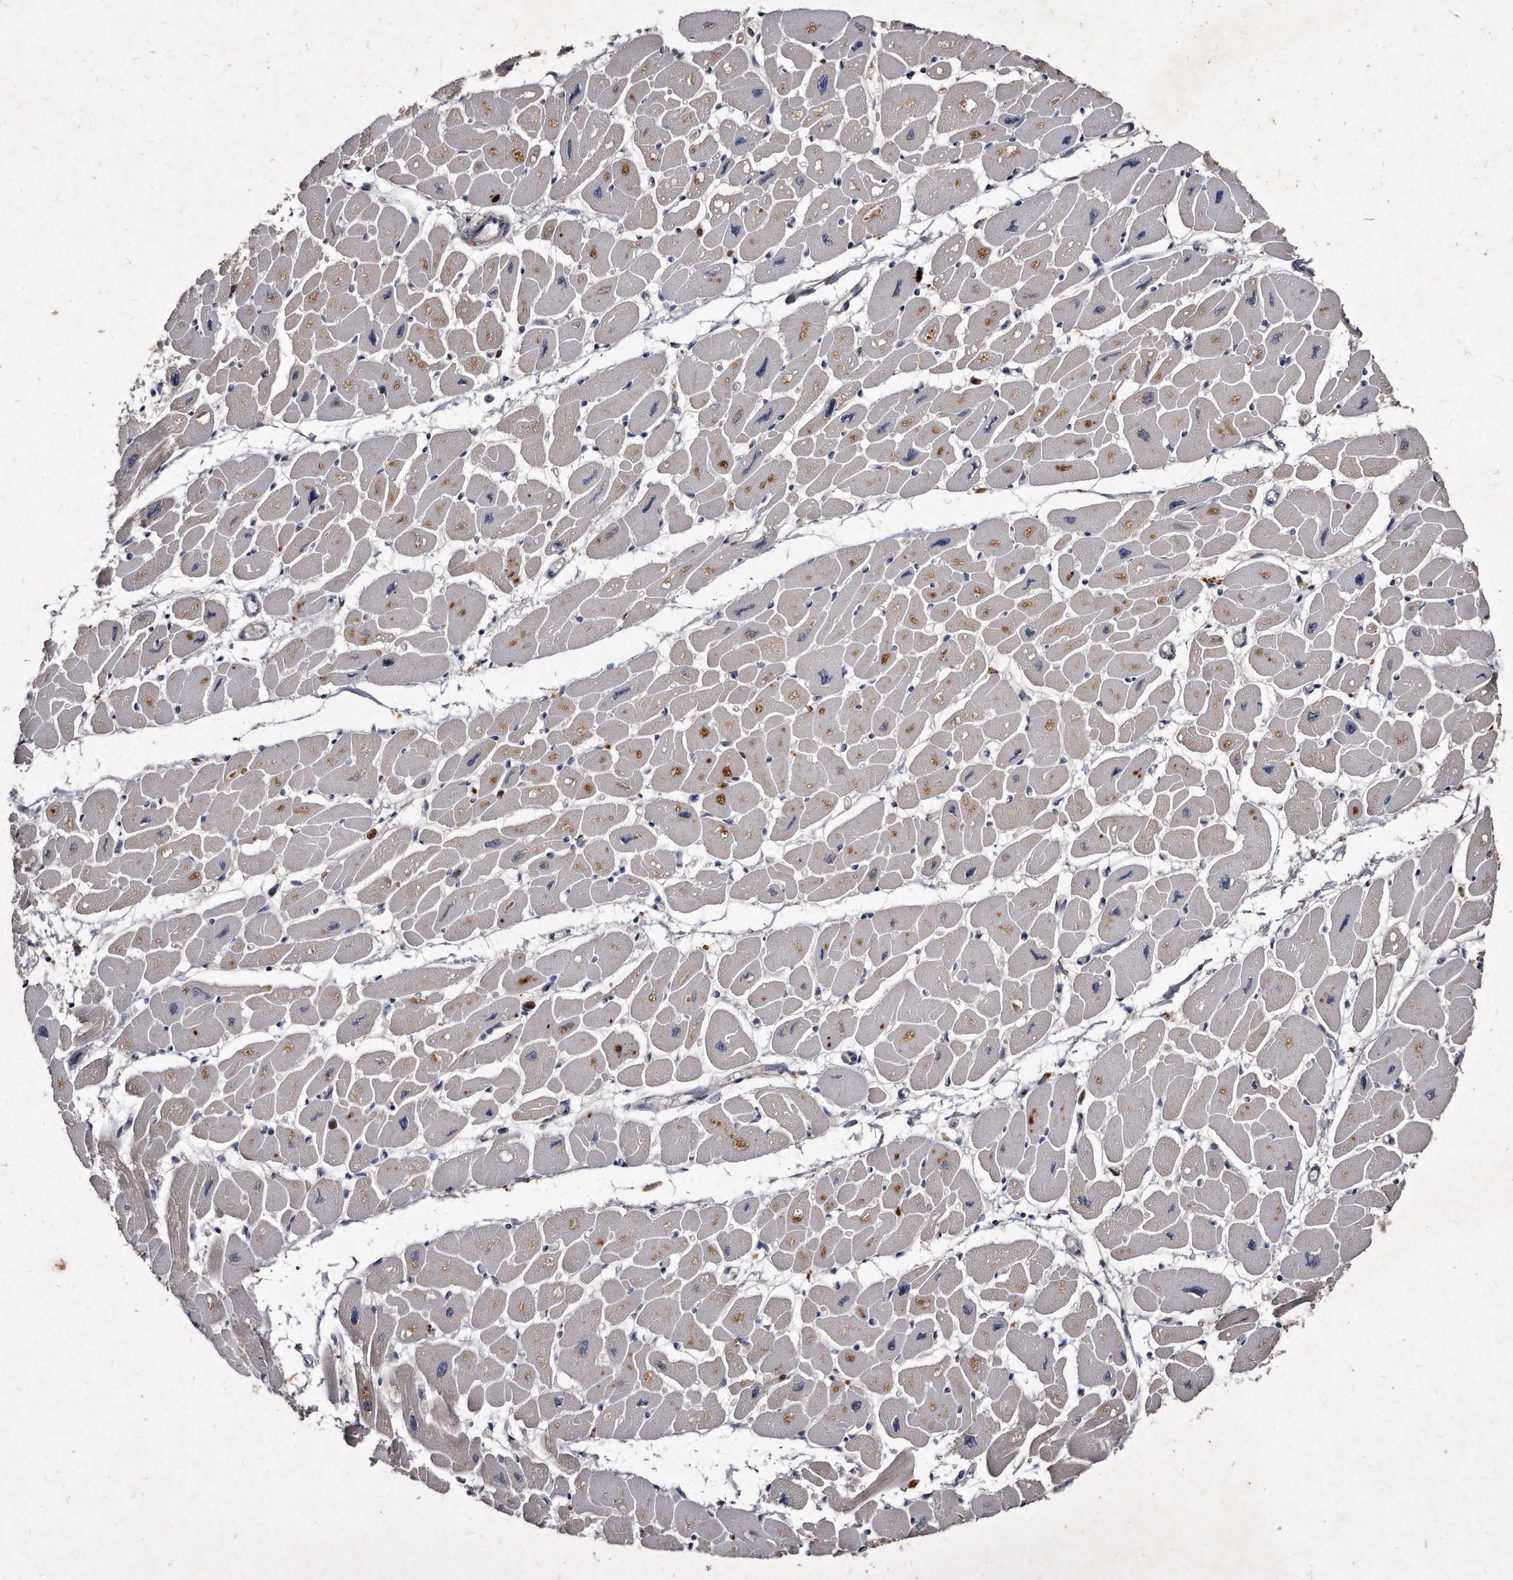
{"staining": {"intensity": "moderate", "quantity": "25%-75%", "location": "cytoplasmic/membranous"}, "tissue": "heart muscle", "cell_type": "Cardiomyocytes", "image_type": "normal", "snomed": [{"axis": "morphology", "description": "Normal tissue, NOS"}, {"axis": "topography", "description": "Heart"}], "caption": "High-power microscopy captured an immunohistochemistry (IHC) micrograph of unremarkable heart muscle, revealing moderate cytoplasmic/membranous expression in approximately 25%-75% of cardiomyocytes. (Brightfield microscopy of DAB IHC at high magnification).", "gene": "KLHDC3", "patient": {"sex": "female", "age": 54}}